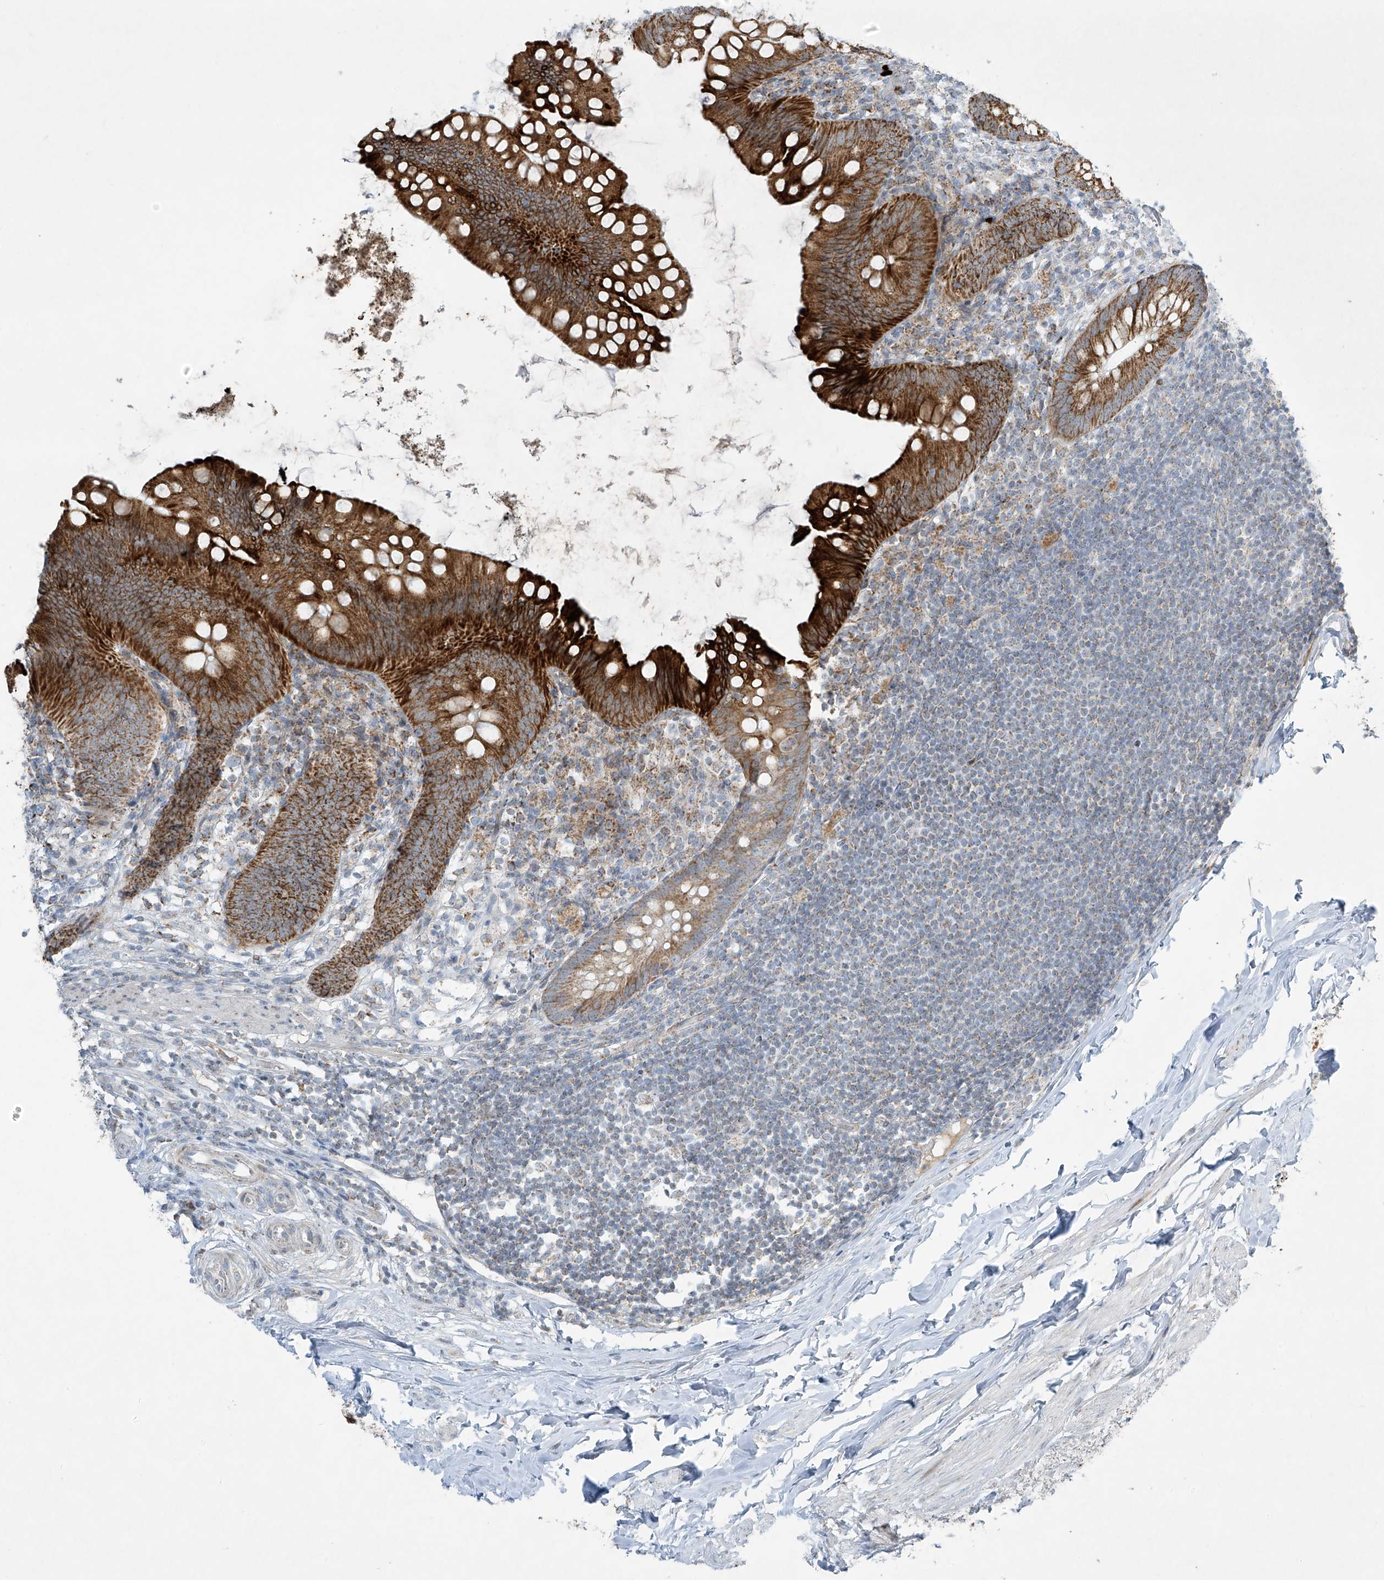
{"staining": {"intensity": "strong", "quantity": ">75%", "location": "cytoplasmic/membranous"}, "tissue": "appendix", "cell_type": "Glandular cells", "image_type": "normal", "snomed": [{"axis": "morphology", "description": "Normal tissue, NOS"}, {"axis": "topography", "description": "Appendix"}], "caption": "A high-resolution micrograph shows immunohistochemistry (IHC) staining of normal appendix, which displays strong cytoplasmic/membranous positivity in approximately >75% of glandular cells. Nuclei are stained in blue.", "gene": "SMDT1", "patient": {"sex": "female", "age": 62}}